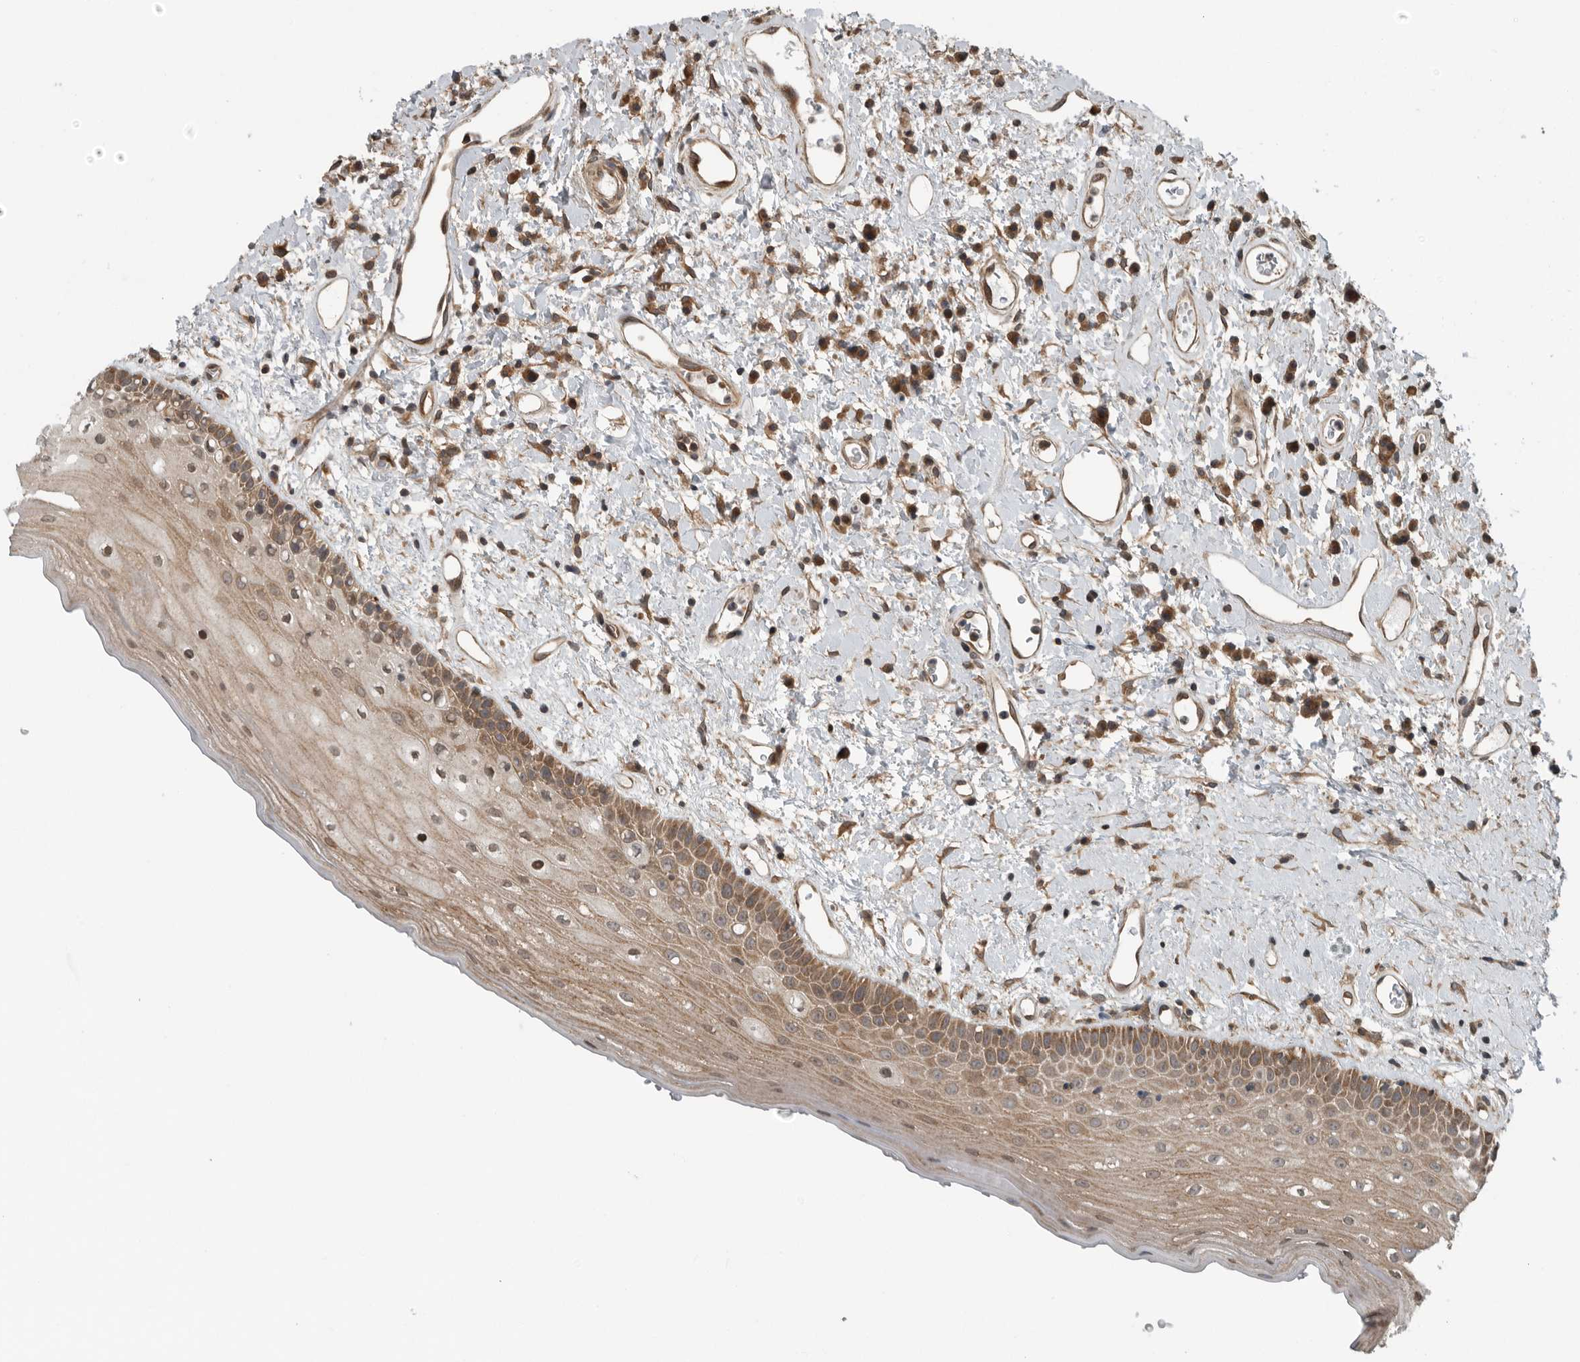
{"staining": {"intensity": "moderate", "quantity": ">75%", "location": "cytoplasmic/membranous"}, "tissue": "oral mucosa", "cell_type": "Squamous epithelial cells", "image_type": "normal", "snomed": [{"axis": "morphology", "description": "Normal tissue, NOS"}, {"axis": "topography", "description": "Oral tissue"}], "caption": "Protein expression by immunohistochemistry (IHC) displays moderate cytoplasmic/membranous expression in approximately >75% of squamous epithelial cells in normal oral mucosa. Immunohistochemistry stains the protein in brown and the nuclei are stained blue.", "gene": "AMFR", "patient": {"sex": "female", "age": 76}}